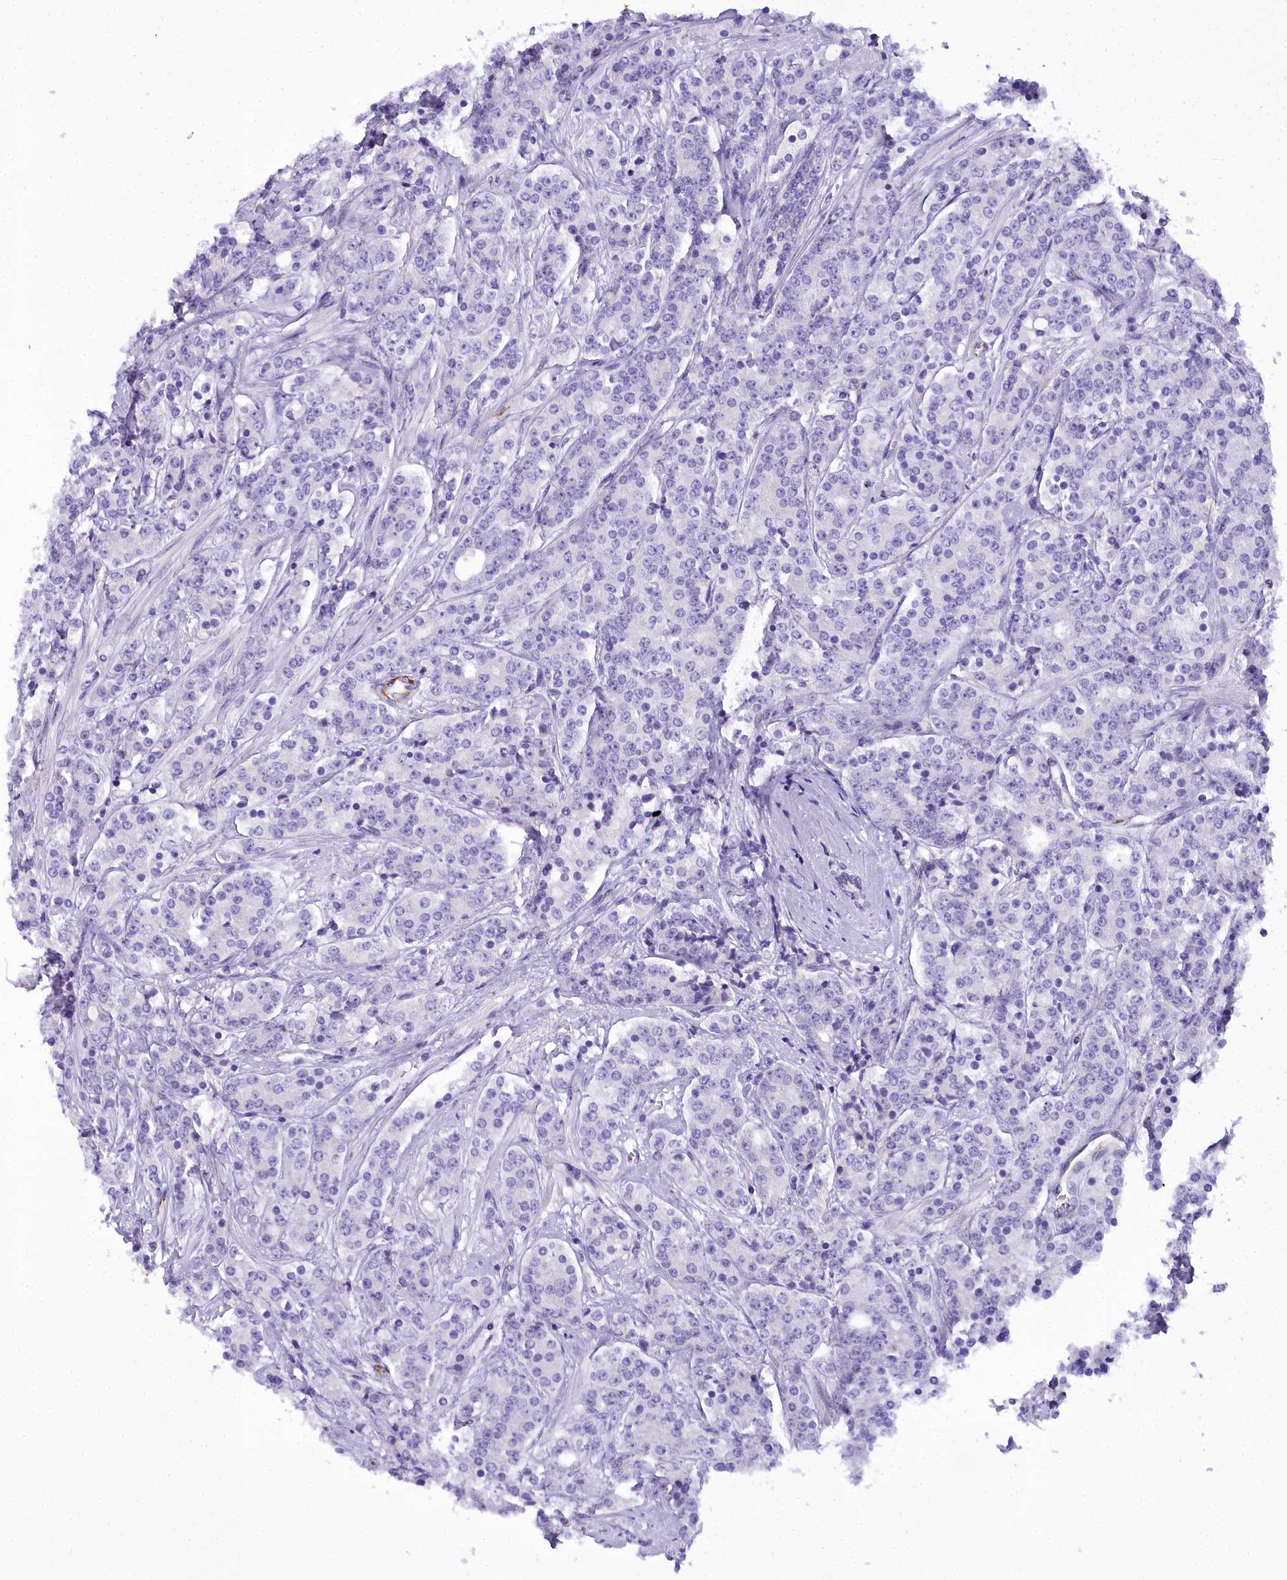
{"staining": {"intensity": "negative", "quantity": "none", "location": "none"}, "tissue": "prostate cancer", "cell_type": "Tumor cells", "image_type": "cancer", "snomed": [{"axis": "morphology", "description": "Adenocarcinoma, High grade"}, {"axis": "topography", "description": "Prostate"}], "caption": "Protein analysis of prostate cancer shows no significant staining in tumor cells.", "gene": "TIMM22", "patient": {"sex": "male", "age": 62}}